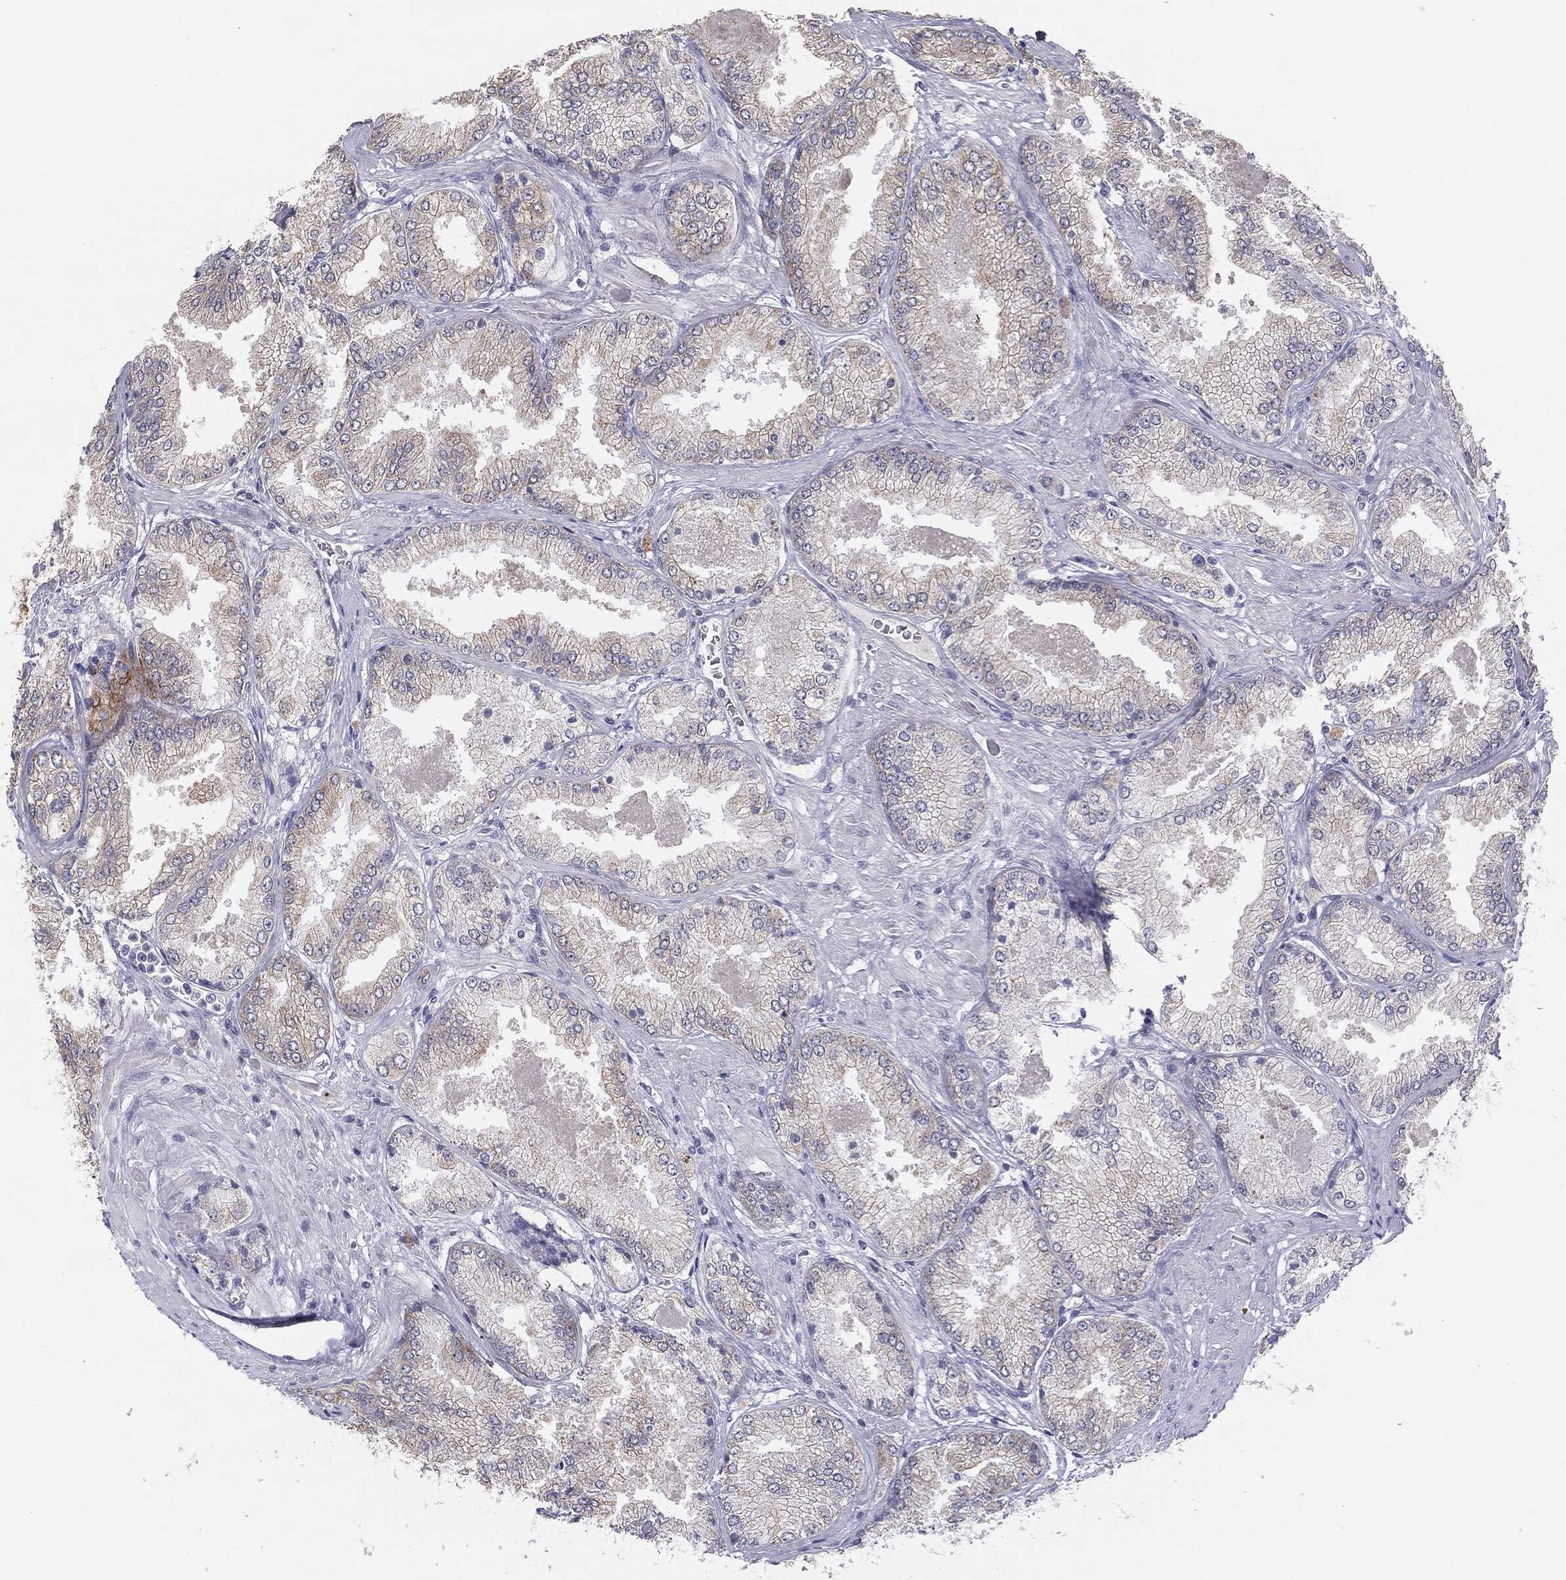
{"staining": {"intensity": "negative", "quantity": "none", "location": "none"}, "tissue": "prostate cancer", "cell_type": "Tumor cells", "image_type": "cancer", "snomed": [{"axis": "morphology", "description": "Adenocarcinoma, Low grade"}, {"axis": "topography", "description": "Prostate"}], "caption": "An immunohistochemistry (IHC) image of low-grade adenocarcinoma (prostate) is shown. There is no staining in tumor cells of low-grade adenocarcinoma (prostate).", "gene": "MUC1", "patient": {"sex": "male", "age": 68}}